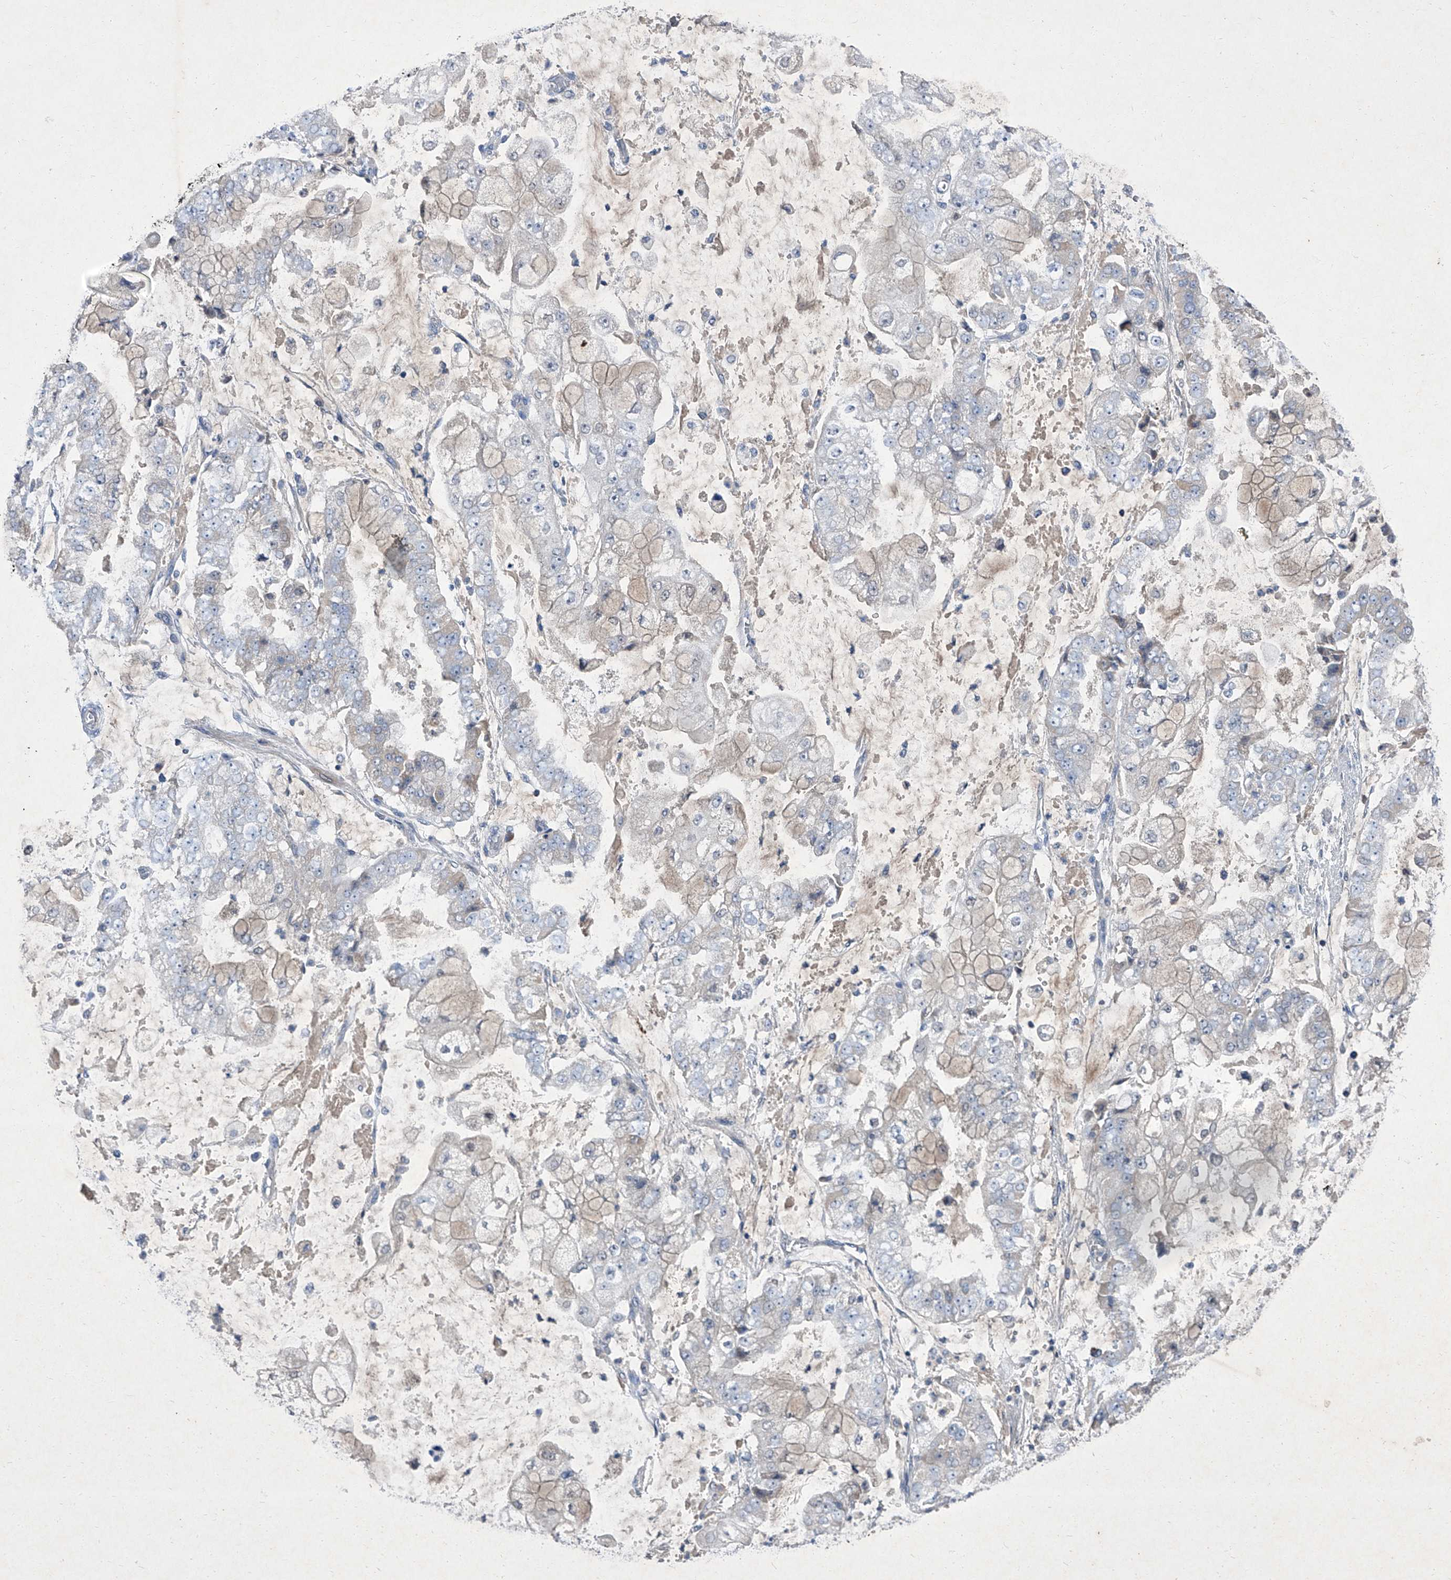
{"staining": {"intensity": "weak", "quantity": "<25%", "location": "cytoplasmic/membranous"}, "tissue": "stomach cancer", "cell_type": "Tumor cells", "image_type": "cancer", "snomed": [{"axis": "morphology", "description": "Adenocarcinoma, NOS"}, {"axis": "topography", "description": "Stomach"}], "caption": "High power microscopy micrograph of an immunohistochemistry micrograph of adenocarcinoma (stomach), revealing no significant positivity in tumor cells. (DAB (3,3'-diaminobenzidine) immunohistochemistry (IHC) with hematoxylin counter stain).", "gene": "SBK2", "patient": {"sex": "male", "age": 76}}